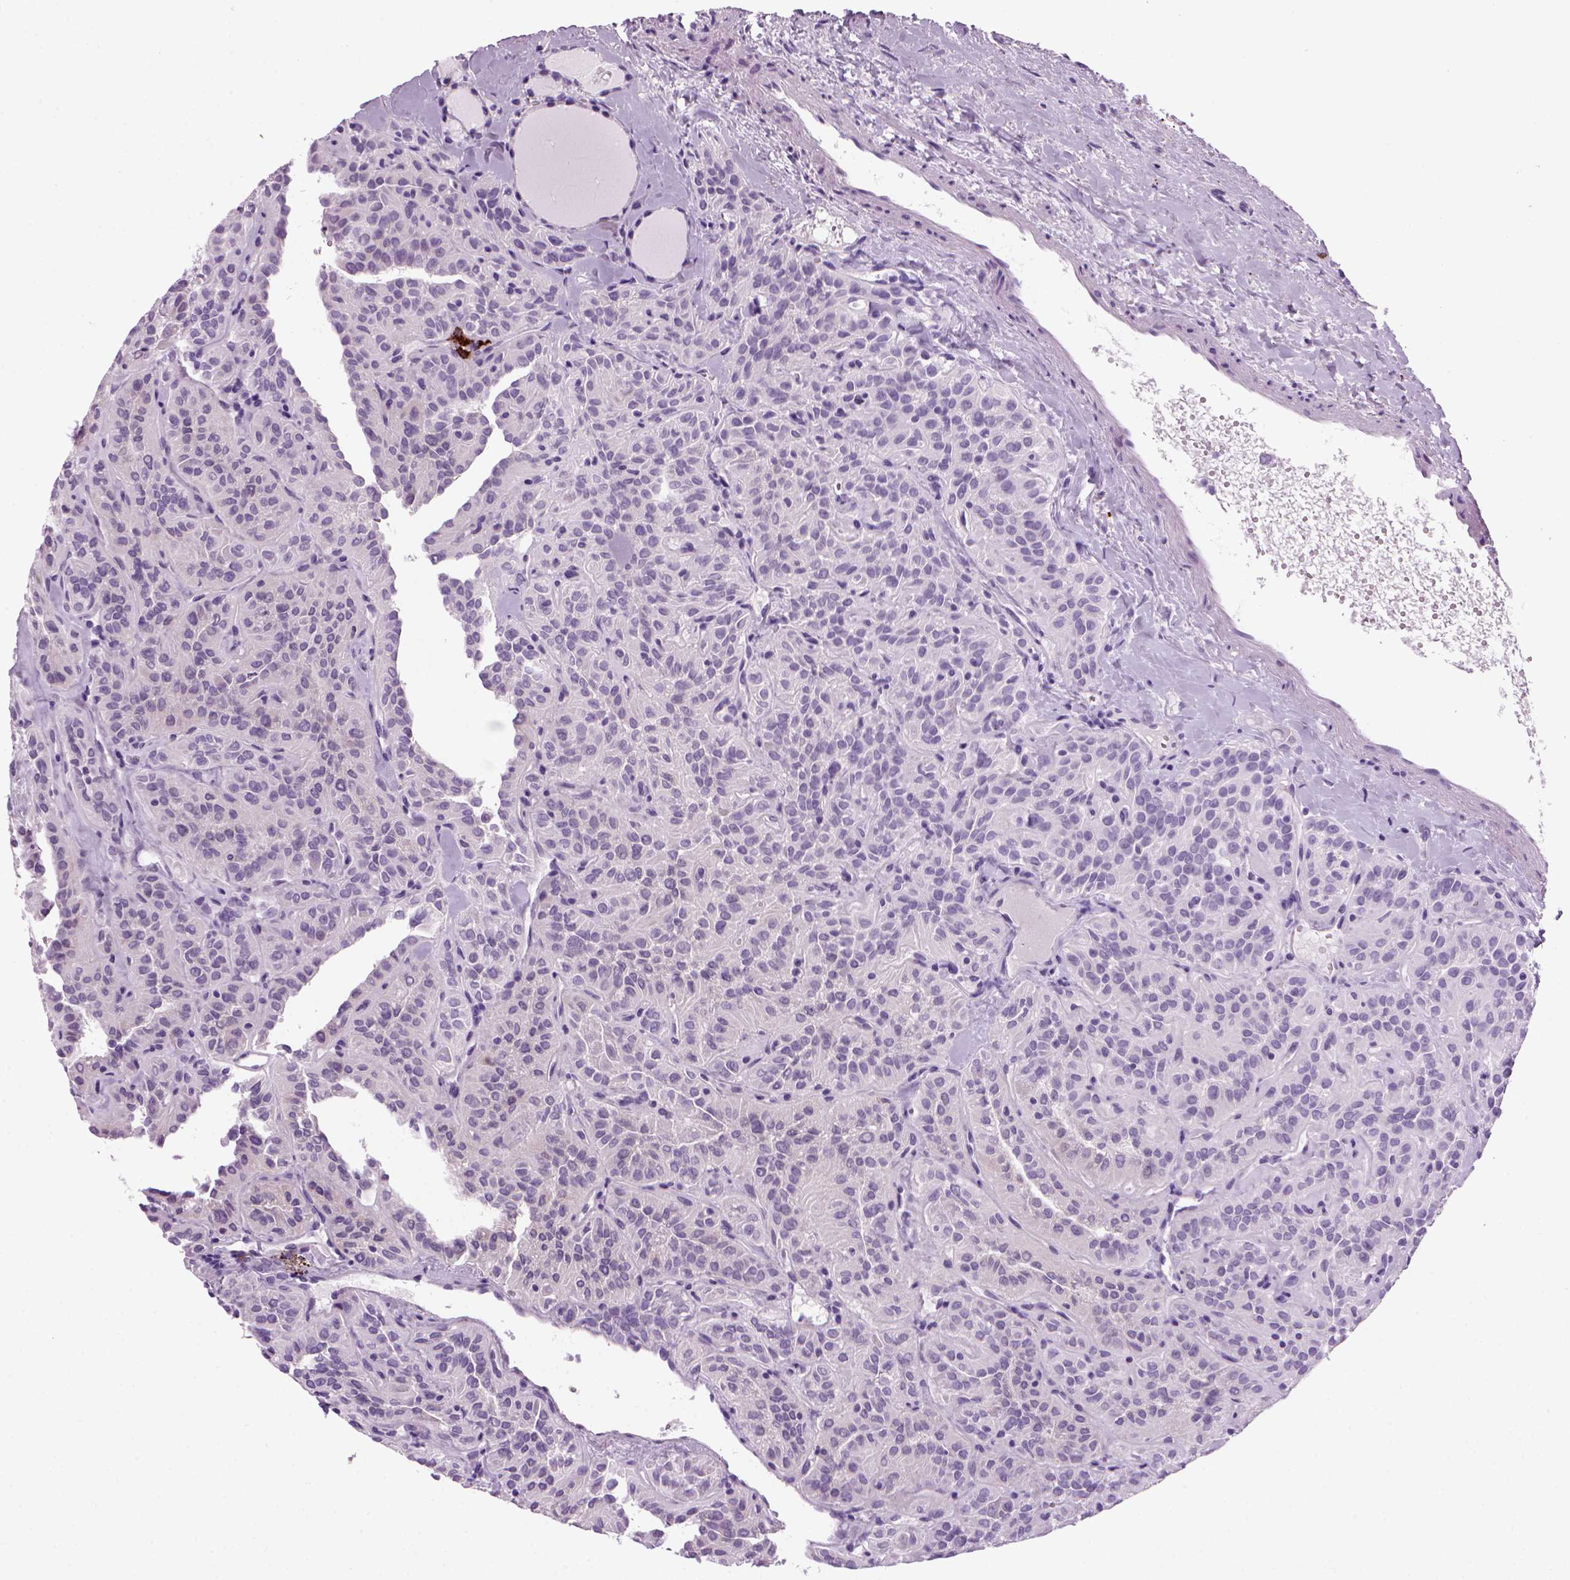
{"staining": {"intensity": "negative", "quantity": "none", "location": "none"}, "tissue": "thyroid cancer", "cell_type": "Tumor cells", "image_type": "cancer", "snomed": [{"axis": "morphology", "description": "Papillary adenocarcinoma, NOS"}, {"axis": "topography", "description": "Thyroid gland"}], "caption": "DAB (3,3'-diaminobenzidine) immunohistochemical staining of human thyroid cancer exhibits no significant staining in tumor cells.", "gene": "MZB1", "patient": {"sex": "female", "age": 45}}